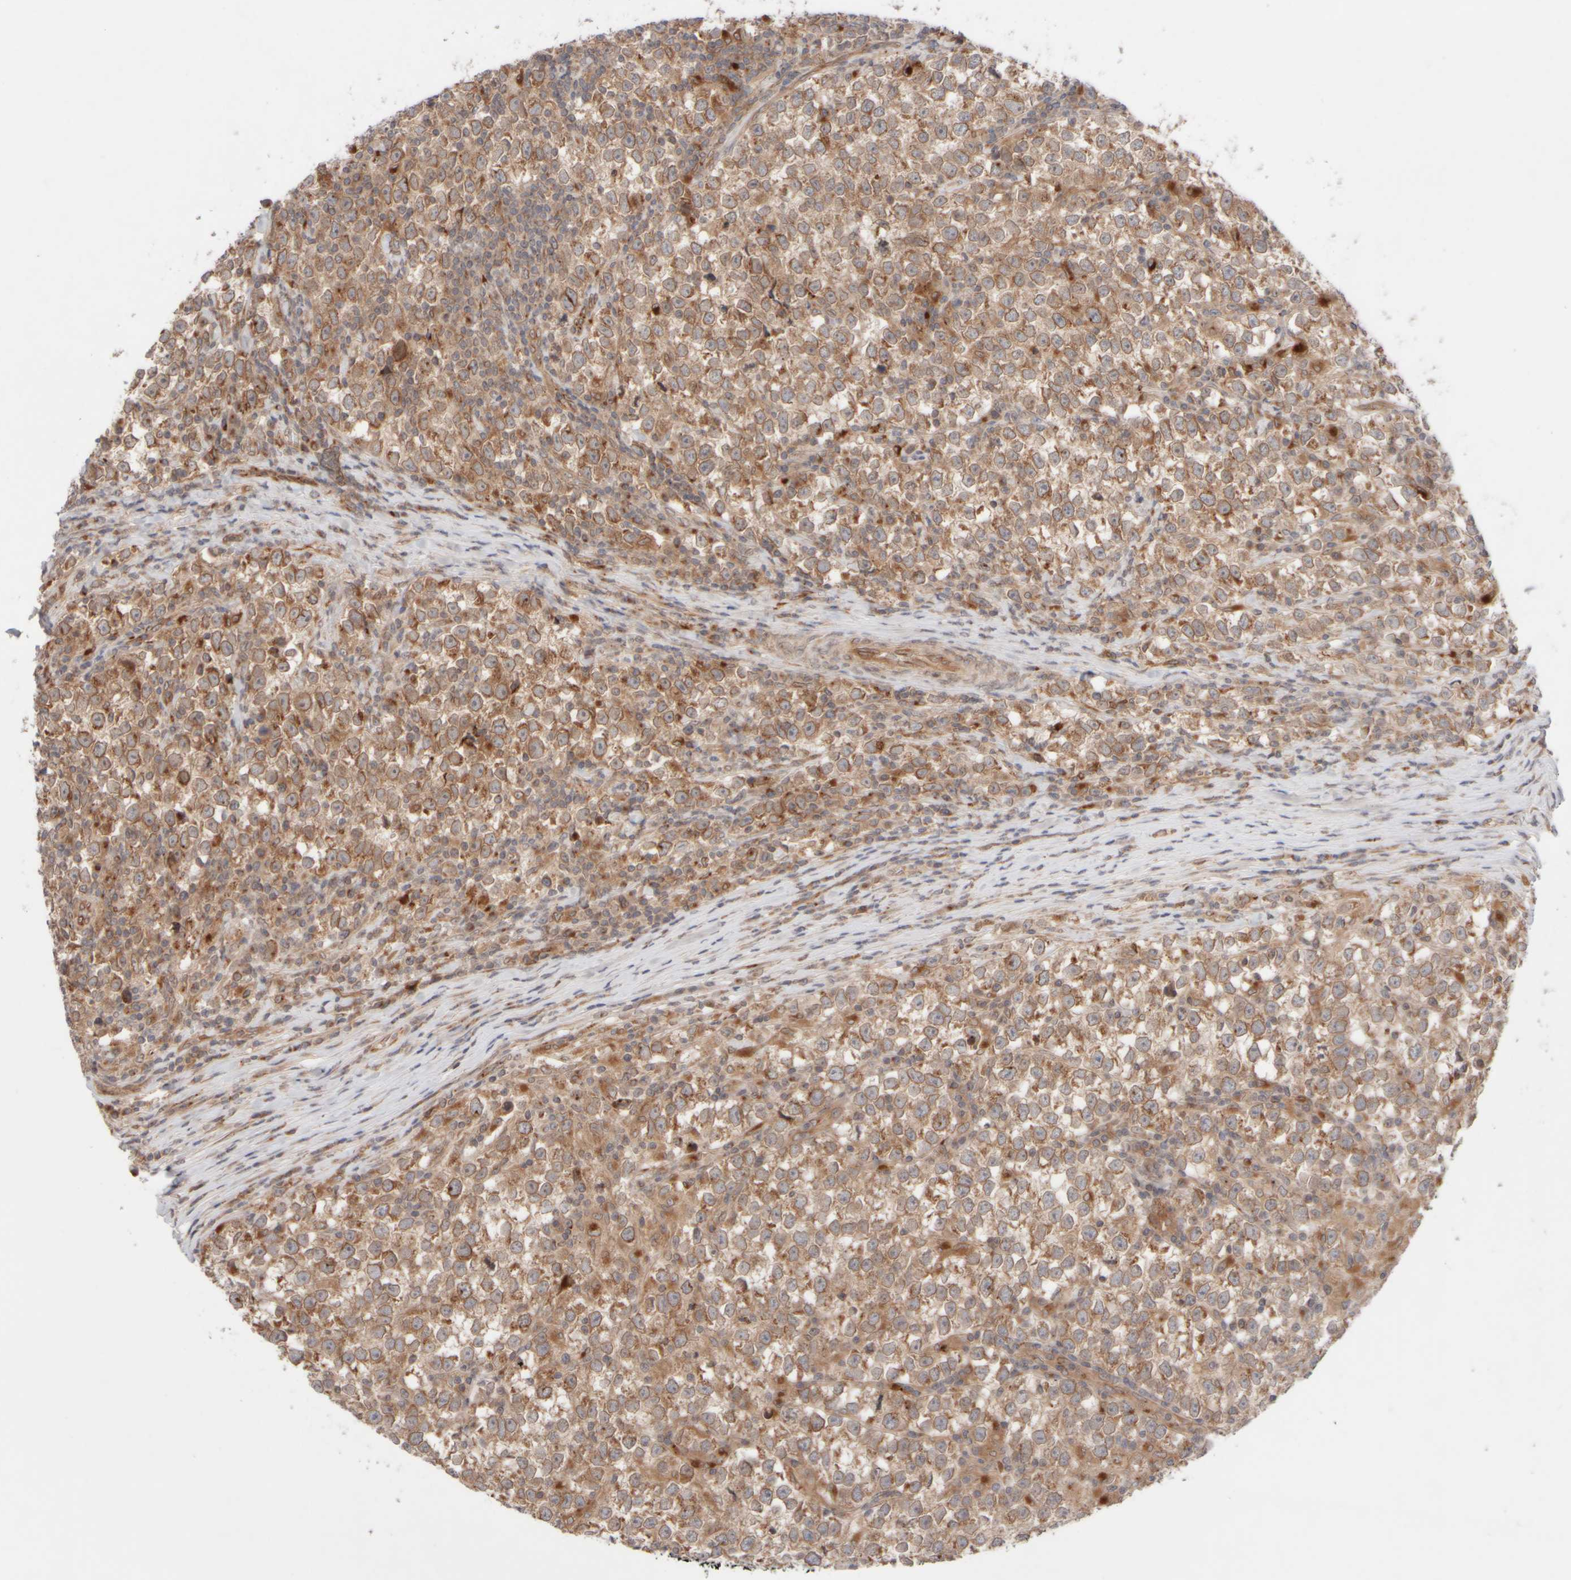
{"staining": {"intensity": "moderate", "quantity": ">75%", "location": "cytoplasmic/membranous"}, "tissue": "testis cancer", "cell_type": "Tumor cells", "image_type": "cancer", "snomed": [{"axis": "morphology", "description": "Normal tissue, NOS"}, {"axis": "morphology", "description": "Seminoma, NOS"}, {"axis": "topography", "description": "Testis"}], "caption": "Immunohistochemistry (IHC) (DAB (3,3'-diaminobenzidine)) staining of human seminoma (testis) demonstrates moderate cytoplasmic/membranous protein expression in approximately >75% of tumor cells.", "gene": "GCN1", "patient": {"sex": "male", "age": 43}}